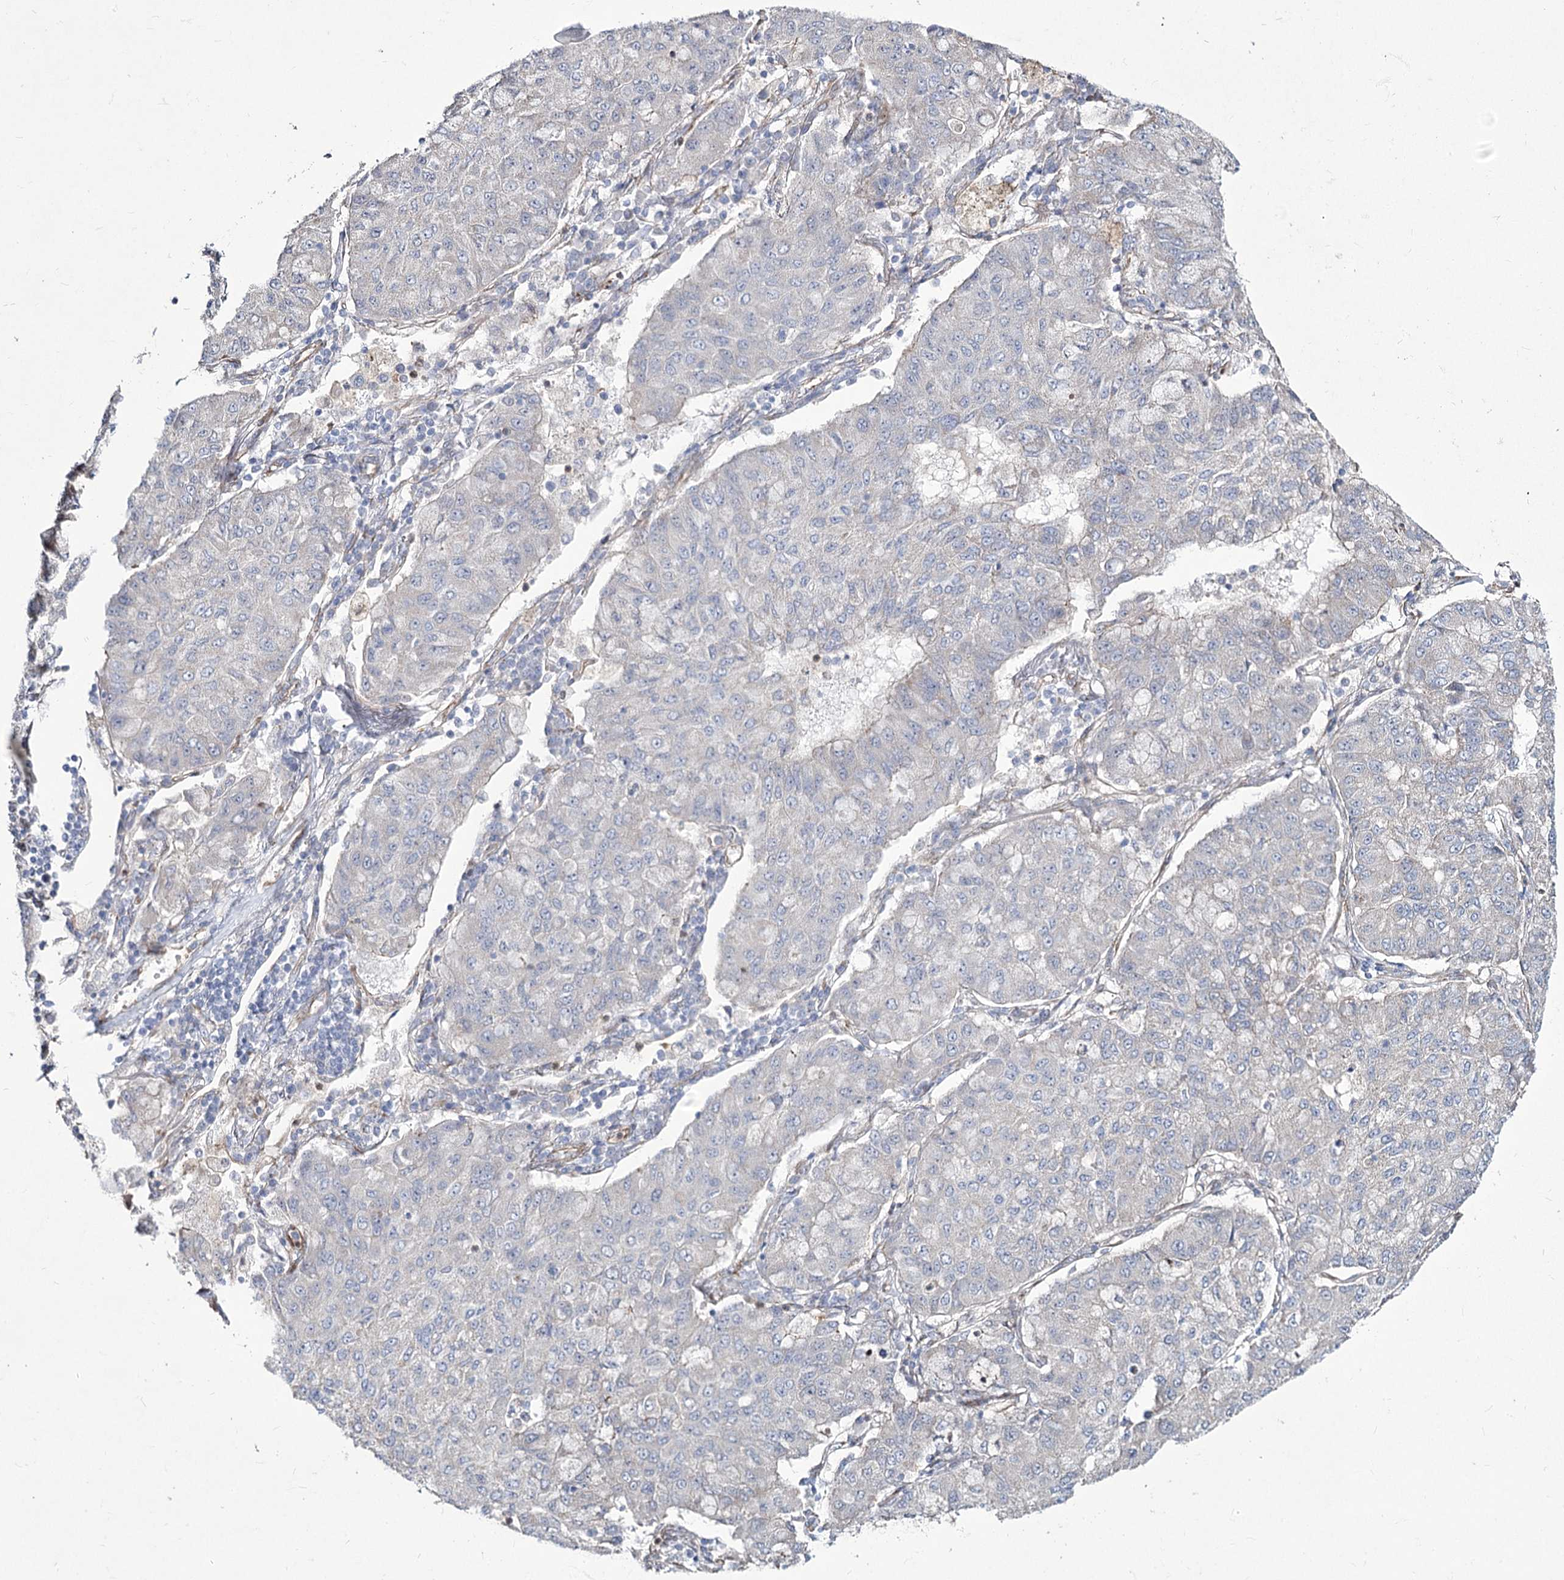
{"staining": {"intensity": "negative", "quantity": "none", "location": "none"}, "tissue": "lung cancer", "cell_type": "Tumor cells", "image_type": "cancer", "snomed": [{"axis": "morphology", "description": "Squamous cell carcinoma, NOS"}, {"axis": "topography", "description": "Lung"}], "caption": "A high-resolution histopathology image shows immunohistochemistry (IHC) staining of lung cancer (squamous cell carcinoma), which displays no significant expression in tumor cells. The staining was performed using DAB to visualize the protein expression in brown, while the nuclei were stained in blue with hematoxylin (Magnification: 20x).", "gene": "ME3", "patient": {"sex": "male", "age": 74}}